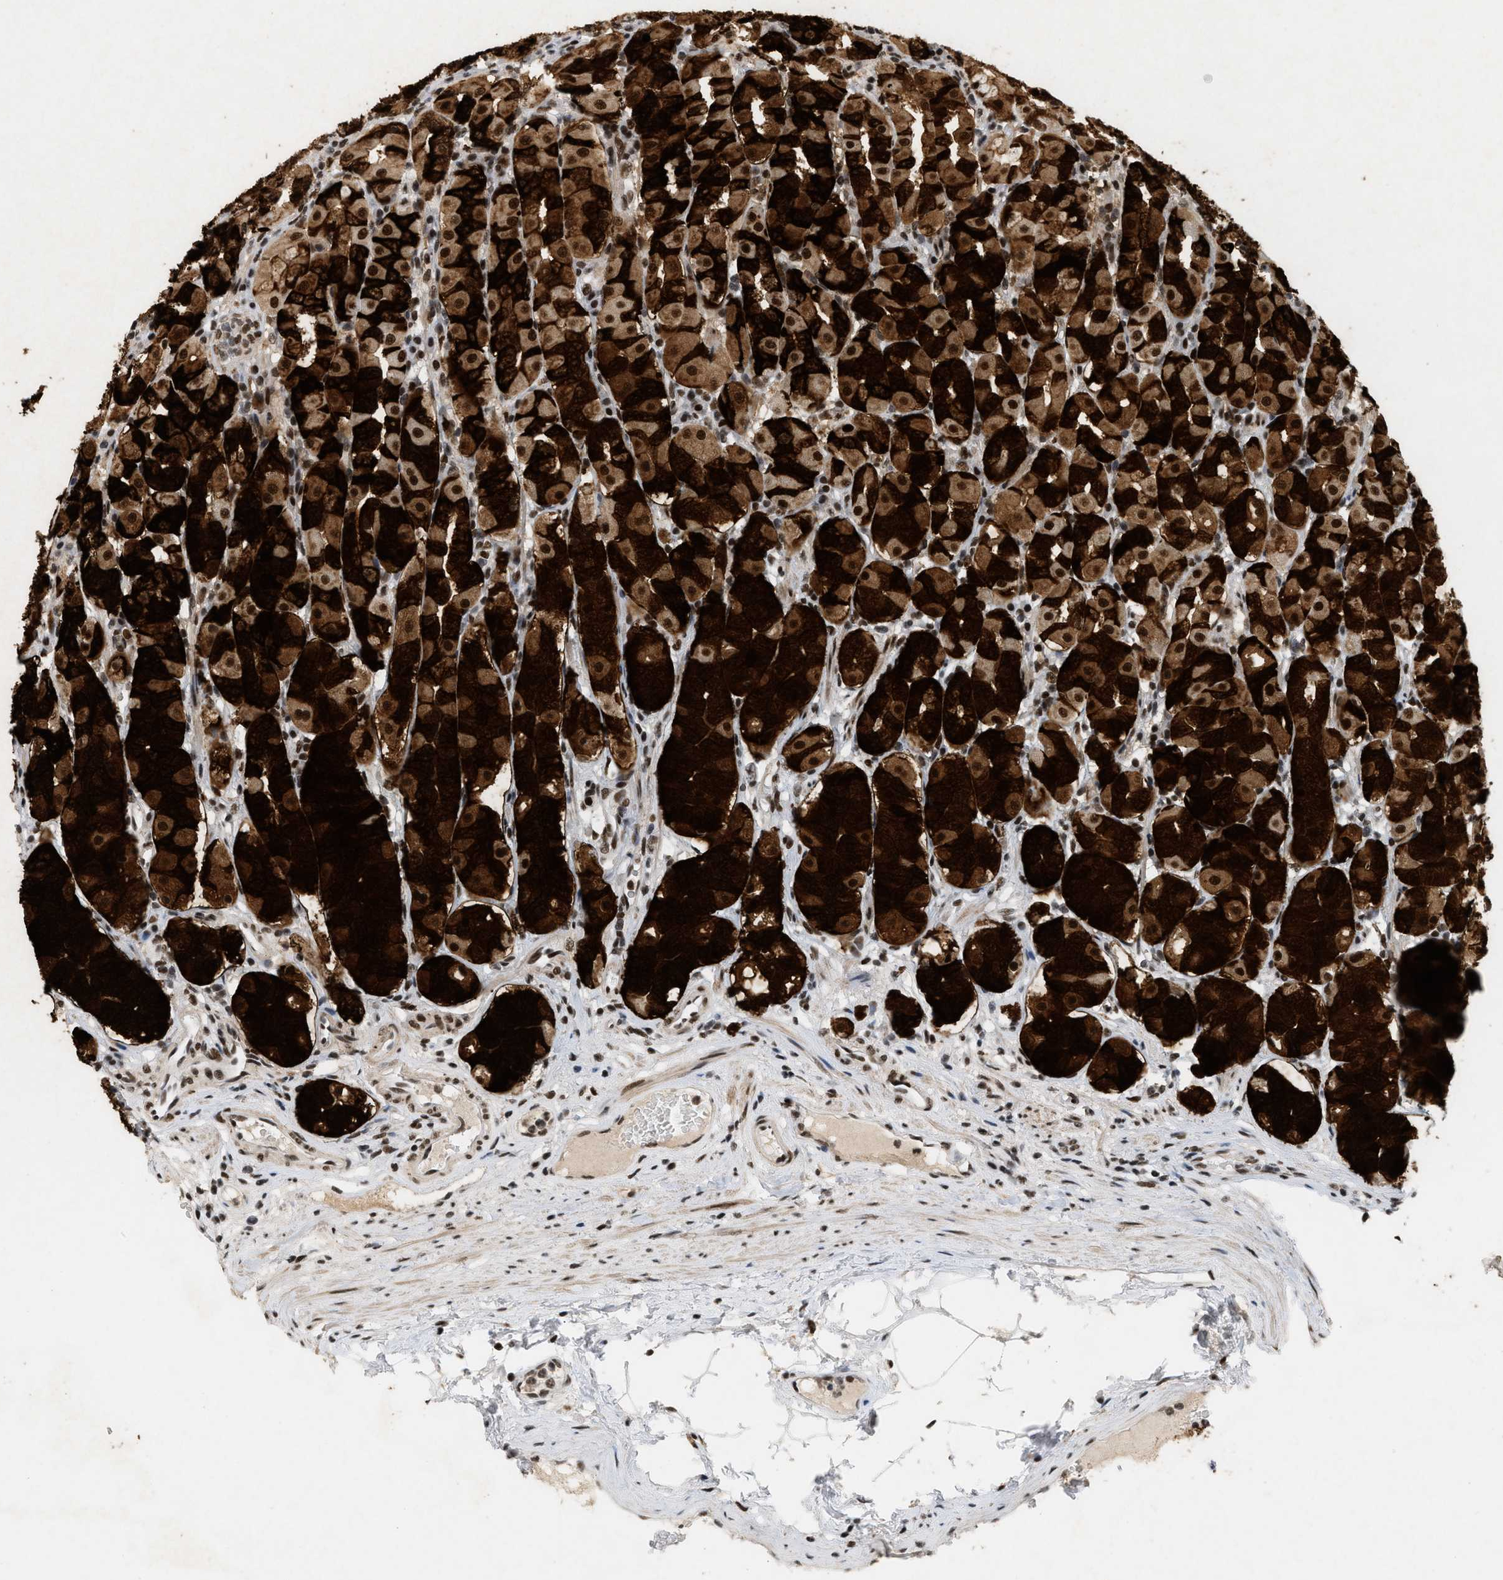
{"staining": {"intensity": "strong", "quantity": ">75%", "location": "cytoplasmic/membranous,nuclear"}, "tissue": "stomach", "cell_type": "Glandular cells", "image_type": "normal", "snomed": [{"axis": "morphology", "description": "Normal tissue, NOS"}, {"axis": "topography", "description": "Stomach"}, {"axis": "topography", "description": "Stomach, lower"}], "caption": "Glandular cells demonstrate strong cytoplasmic/membranous,nuclear staining in approximately >75% of cells in unremarkable stomach.", "gene": "SMARCB1", "patient": {"sex": "female", "age": 56}}